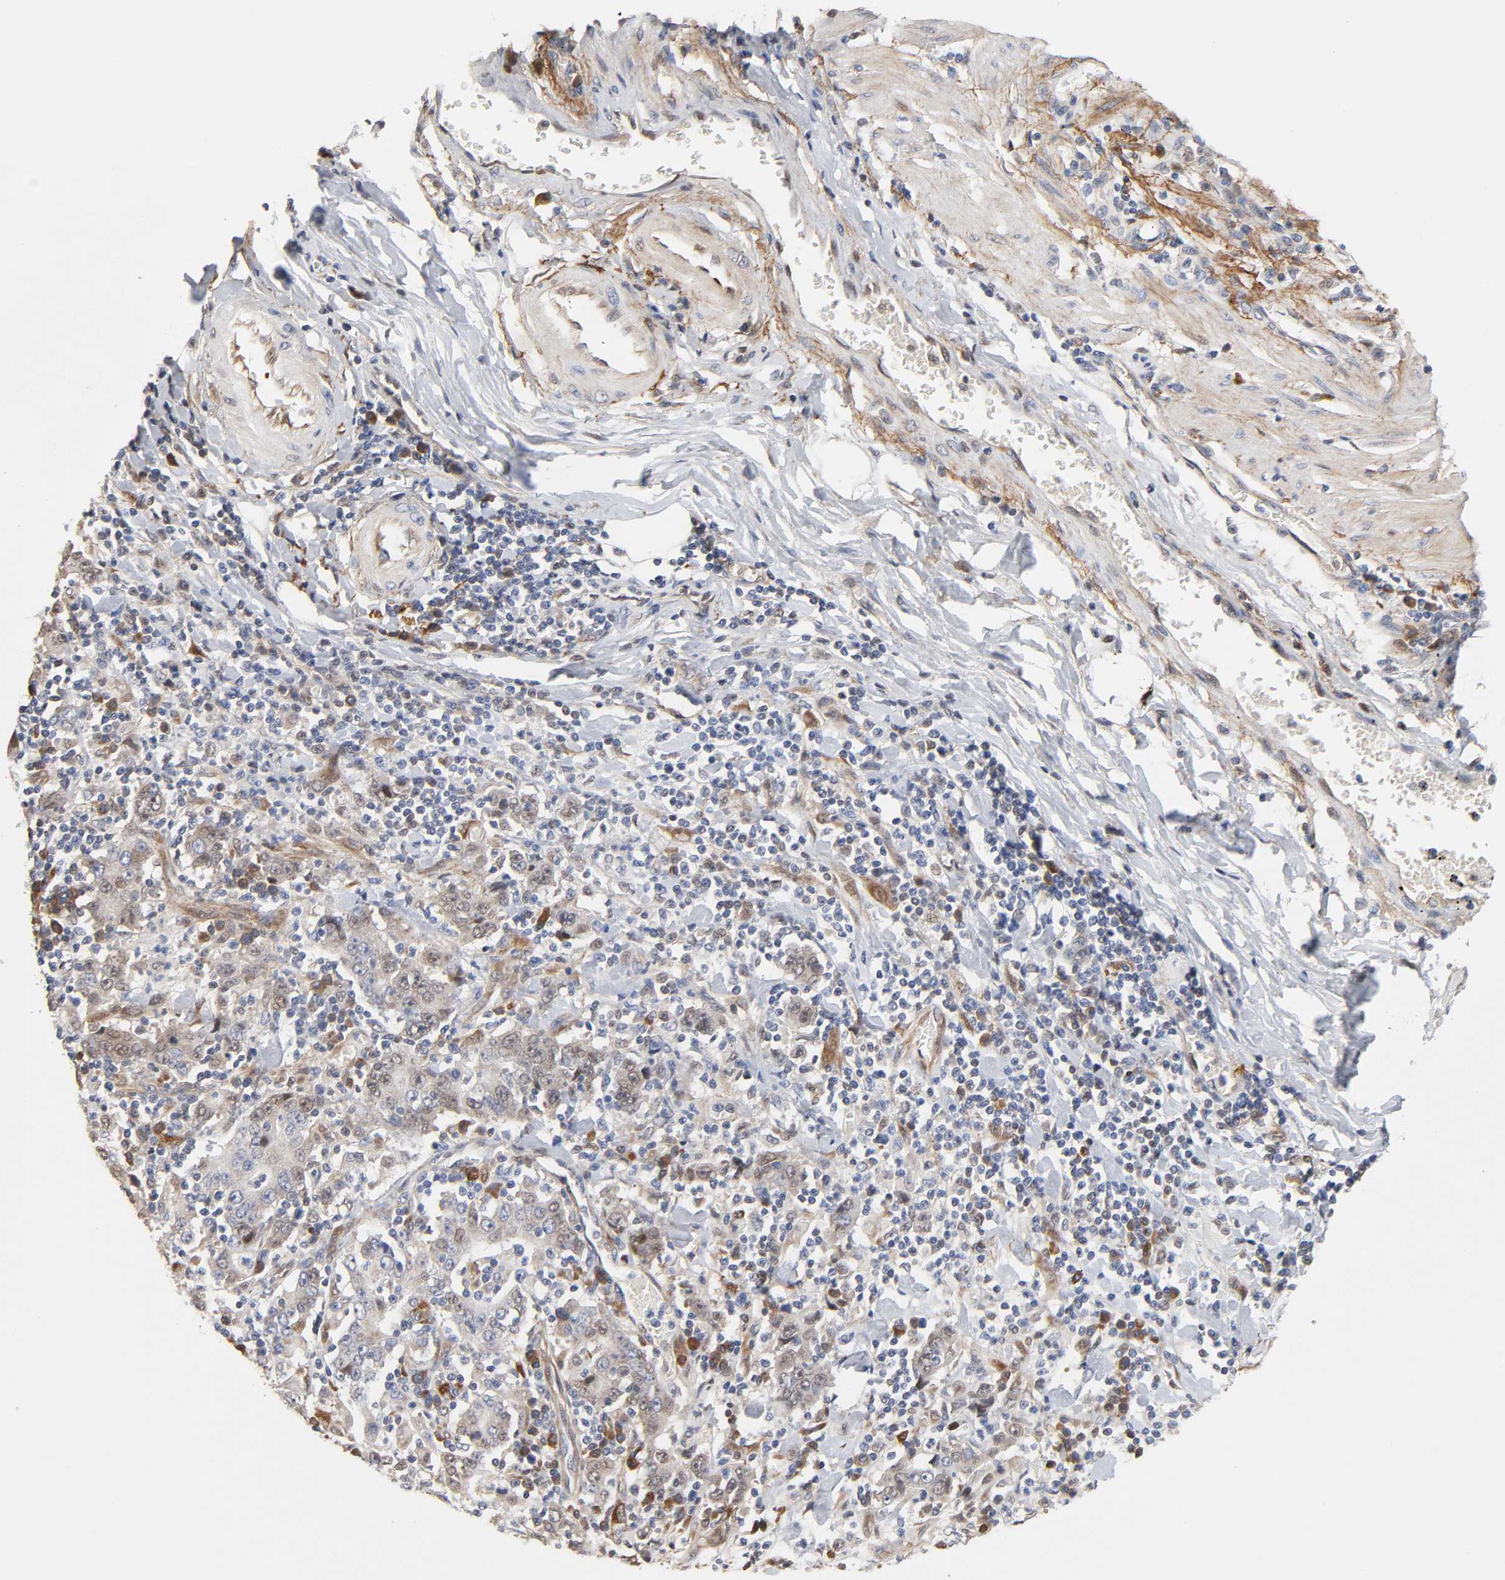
{"staining": {"intensity": "negative", "quantity": "none", "location": "none"}, "tissue": "stomach cancer", "cell_type": "Tumor cells", "image_type": "cancer", "snomed": [{"axis": "morphology", "description": "Normal tissue, NOS"}, {"axis": "morphology", "description": "Adenocarcinoma, NOS"}, {"axis": "topography", "description": "Stomach, upper"}, {"axis": "topography", "description": "Stomach"}], "caption": "DAB immunohistochemical staining of stomach cancer displays no significant positivity in tumor cells.", "gene": "HDLBP", "patient": {"sex": "male", "age": 59}}